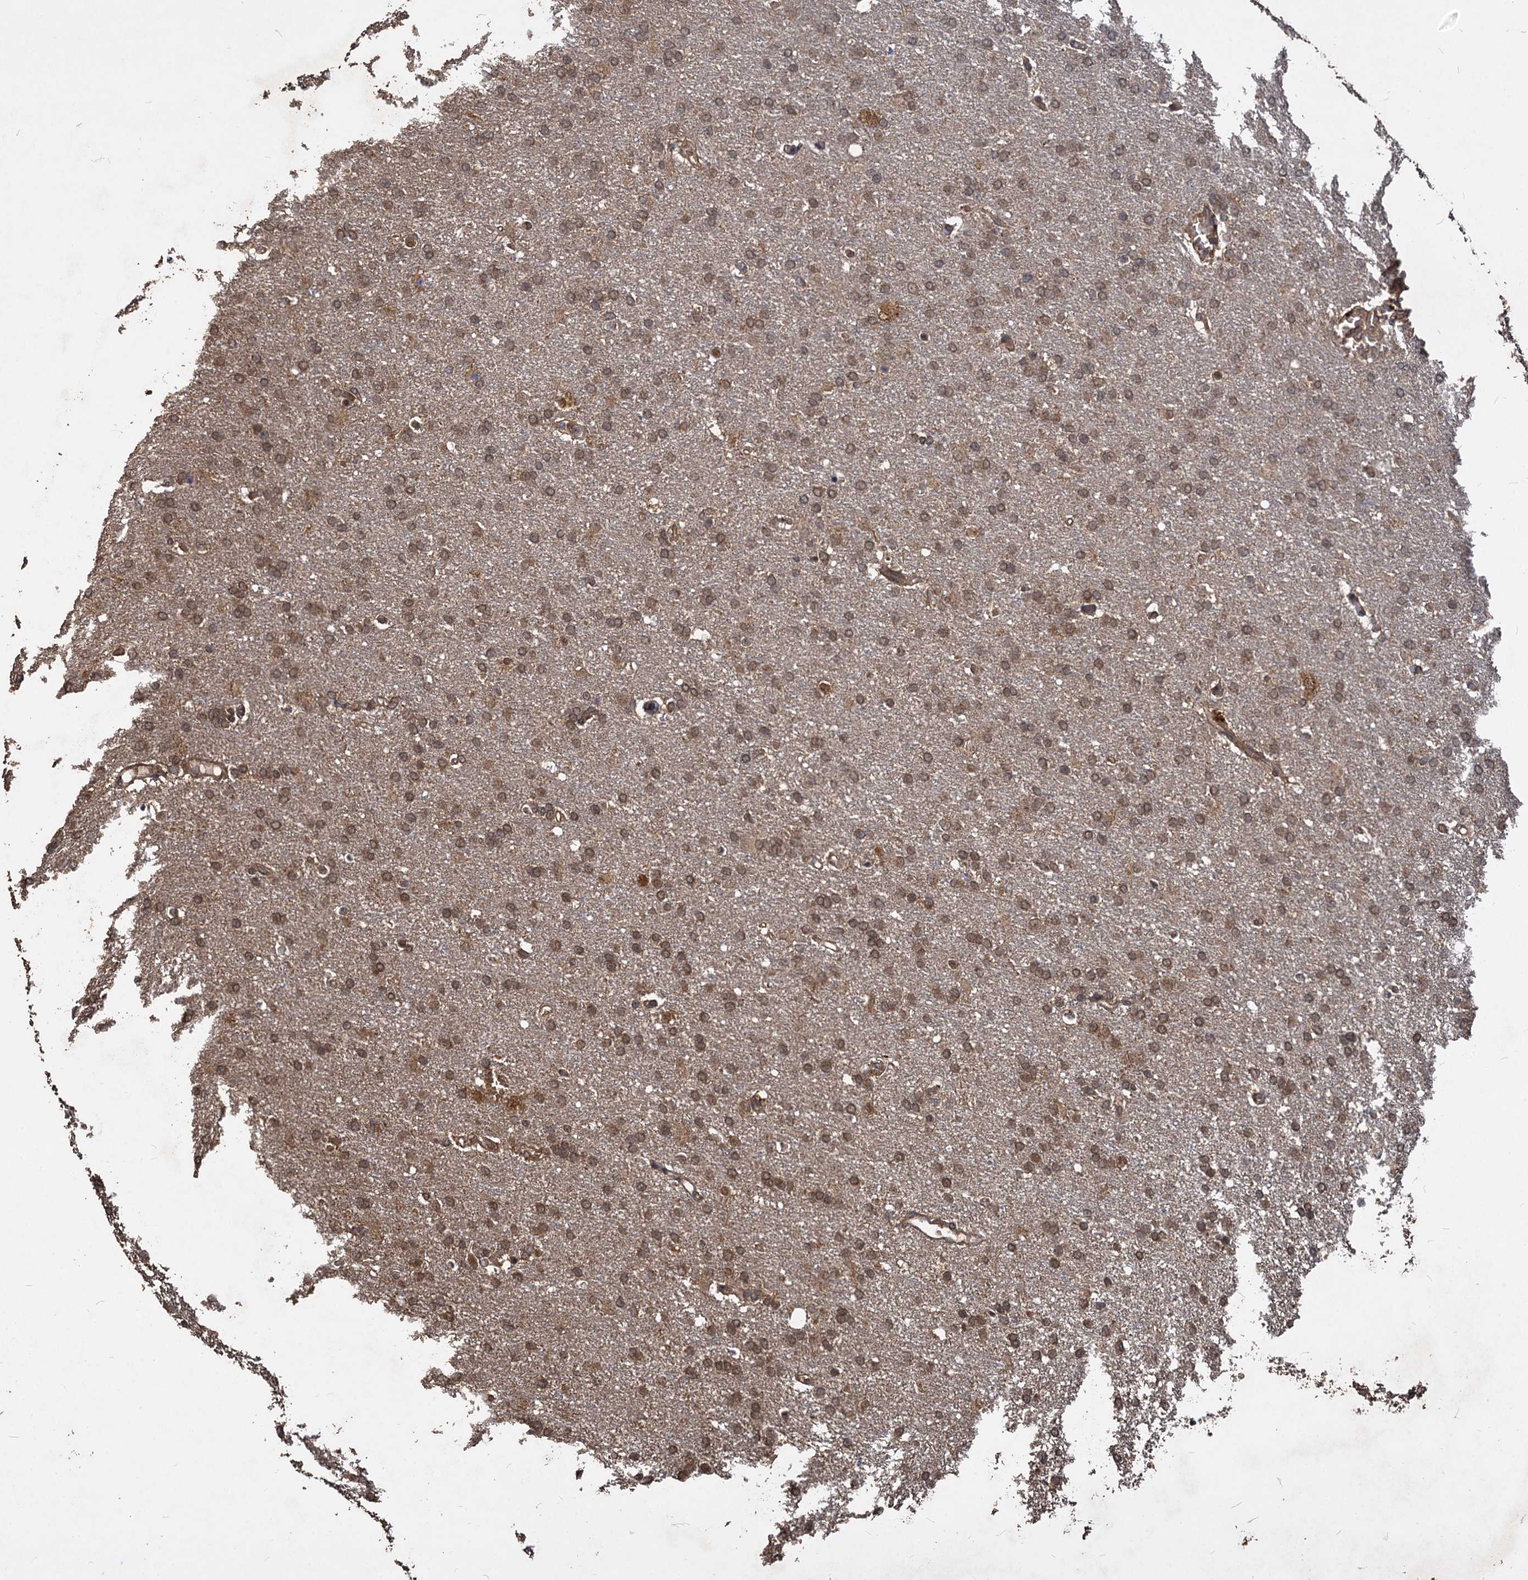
{"staining": {"intensity": "moderate", "quantity": ">75%", "location": "cytoplasmic/membranous,nuclear"}, "tissue": "glioma", "cell_type": "Tumor cells", "image_type": "cancer", "snomed": [{"axis": "morphology", "description": "Glioma, malignant, High grade"}, {"axis": "topography", "description": "Brain"}], "caption": "The micrograph reveals a brown stain indicating the presence of a protein in the cytoplasmic/membranous and nuclear of tumor cells in glioma.", "gene": "VPS51", "patient": {"sex": "male", "age": 72}}